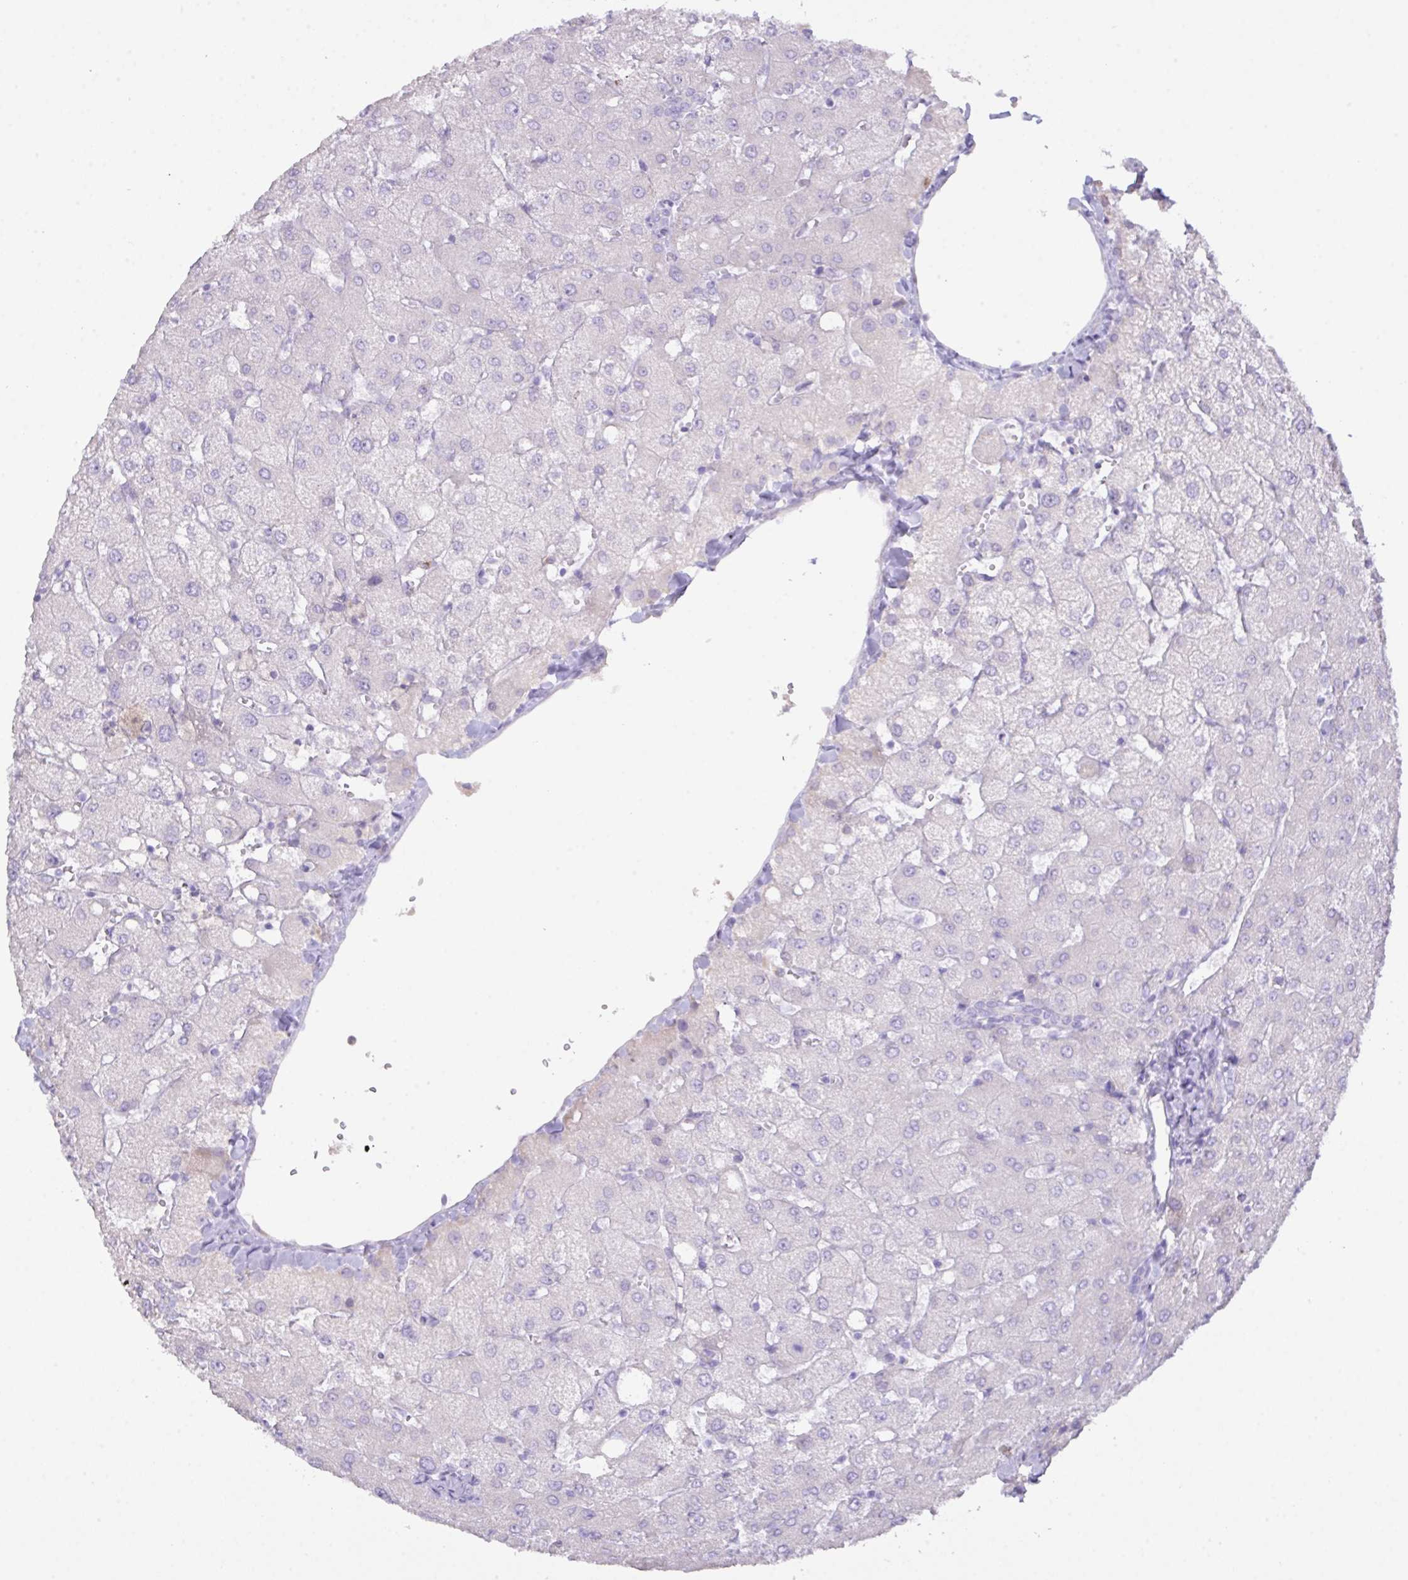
{"staining": {"intensity": "negative", "quantity": "none", "location": "none"}, "tissue": "liver", "cell_type": "Cholangiocytes", "image_type": "normal", "snomed": [{"axis": "morphology", "description": "Normal tissue, NOS"}, {"axis": "topography", "description": "Liver"}], "caption": "A histopathology image of human liver is negative for staining in cholangiocytes. (DAB immunohistochemistry (IHC) with hematoxylin counter stain).", "gene": "CST11", "patient": {"sex": "female", "age": 54}}